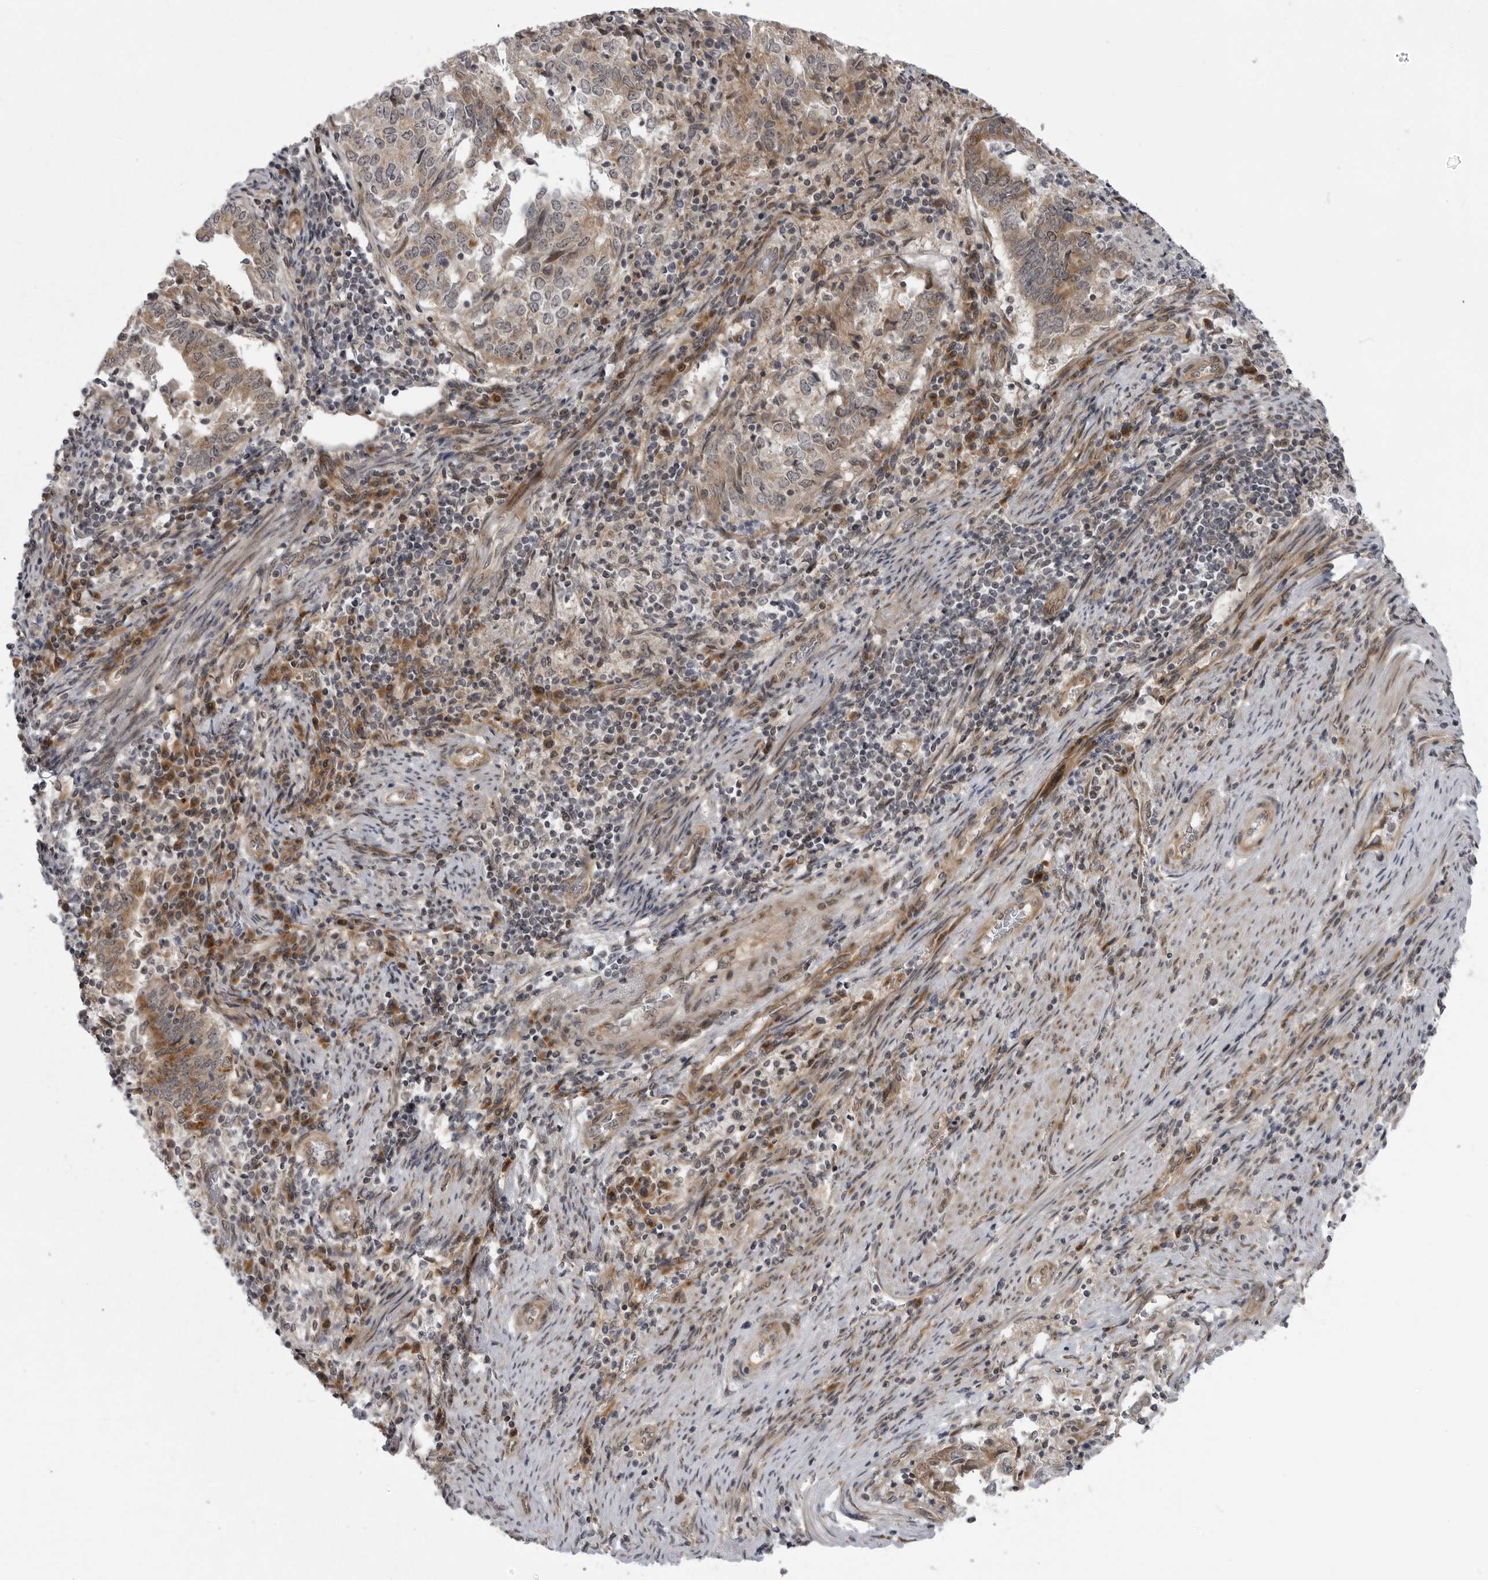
{"staining": {"intensity": "weak", "quantity": ">75%", "location": "cytoplasmic/membranous,nuclear"}, "tissue": "endometrial cancer", "cell_type": "Tumor cells", "image_type": "cancer", "snomed": [{"axis": "morphology", "description": "Adenocarcinoma, NOS"}, {"axis": "topography", "description": "Endometrium"}], "caption": "Immunohistochemical staining of endometrial cancer (adenocarcinoma) displays weak cytoplasmic/membranous and nuclear protein positivity in approximately >75% of tumor cells.", "gene": "LRRC45", "patient": {"sex": "female", "age": 80}}